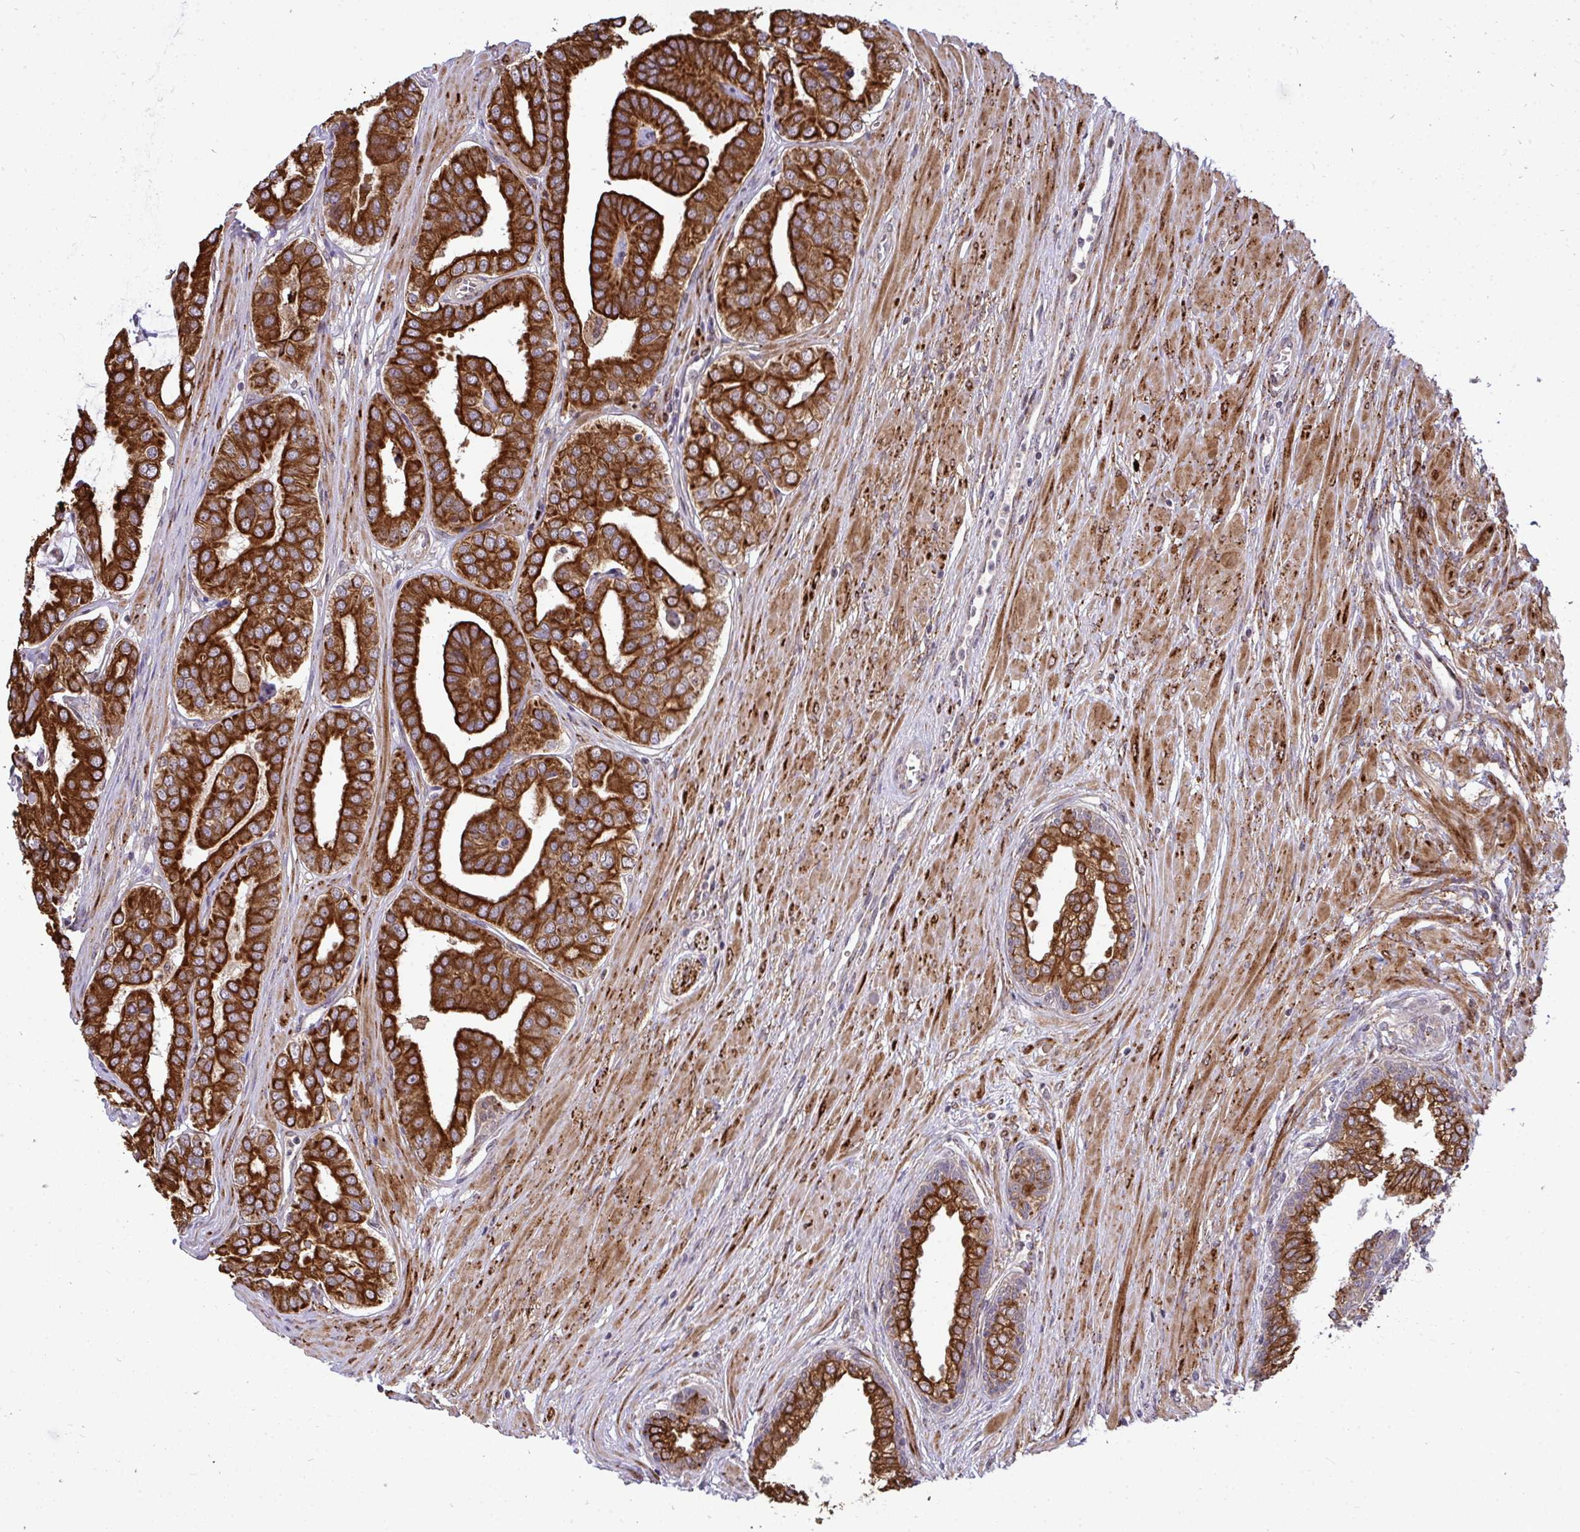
{"staining": {"intensity": "strong", "quantity": ">75%", "location": "cytoplasmic/membranous"}, "tissue": "prostate cancer", "cell_type": "Tumor cells", "image_type": "cancer", "snomed": [{"axis": "morphology", "description": "Adenocarcinoma, High grade"}, {"axis": "topography", "description": "Prostate"}], "caption": "Prostate cancer (adenocarcinoma (high-grade)) stained with a brown dye shows strong cytoplasmic/membranous positive positivity in approximately >75% of tumor cells.", "gene": "TRIM44", "patient": {"sex": "male", "age": 58}}